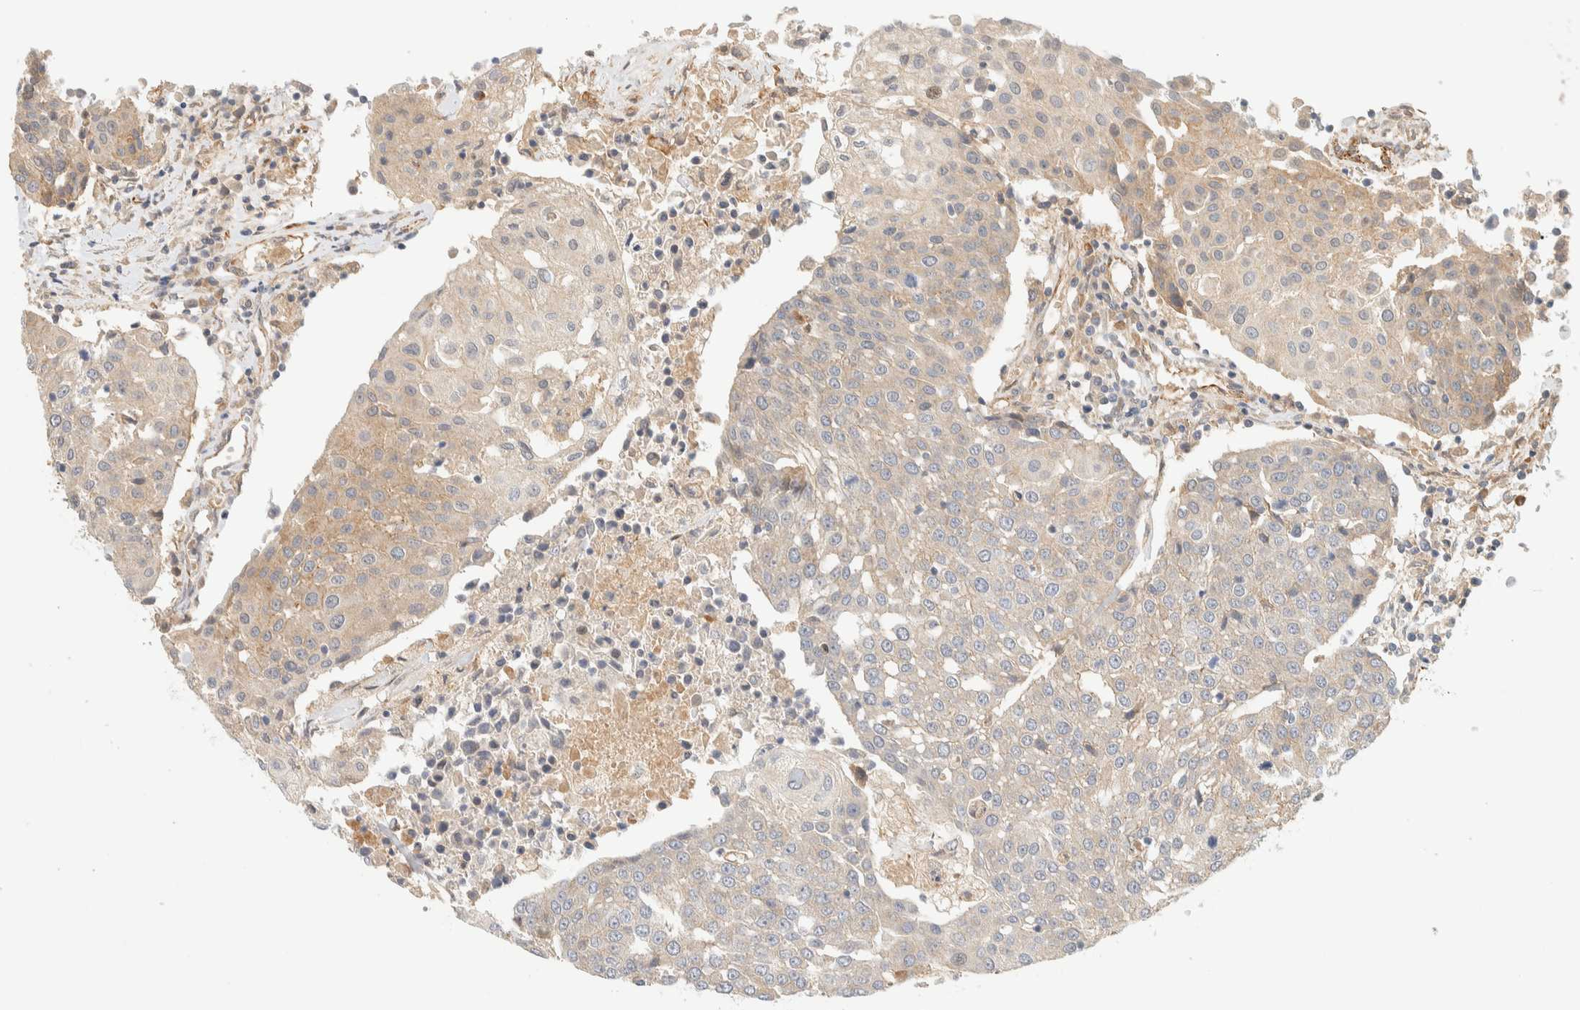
{"staining": {"intensity": "weak", "quantity": "25%-75%", "location": "cytoplasmic/membranous"}, "tissue": "urothelial cancer", "cell_type": "Tumor cells", "image_type": "cancer", "snomed": [{"axis": "morphology", "description": "Urothelial carcinoma, High grade"}, {"axis": "topography", "description": "Urinary bladder"}], "caption": "DAB (3,3'-diaminobenzidine) immunohistochemical staining of human urothelial cancer reveals weak cytoplasmic/membranous protein staining in about 25%-75% of tumor cells. (DAB IHC, brown staining for protein, blue staining for nuclei).", "gene": "FAT1", "patient": {"sex": "female", "age": 85}}